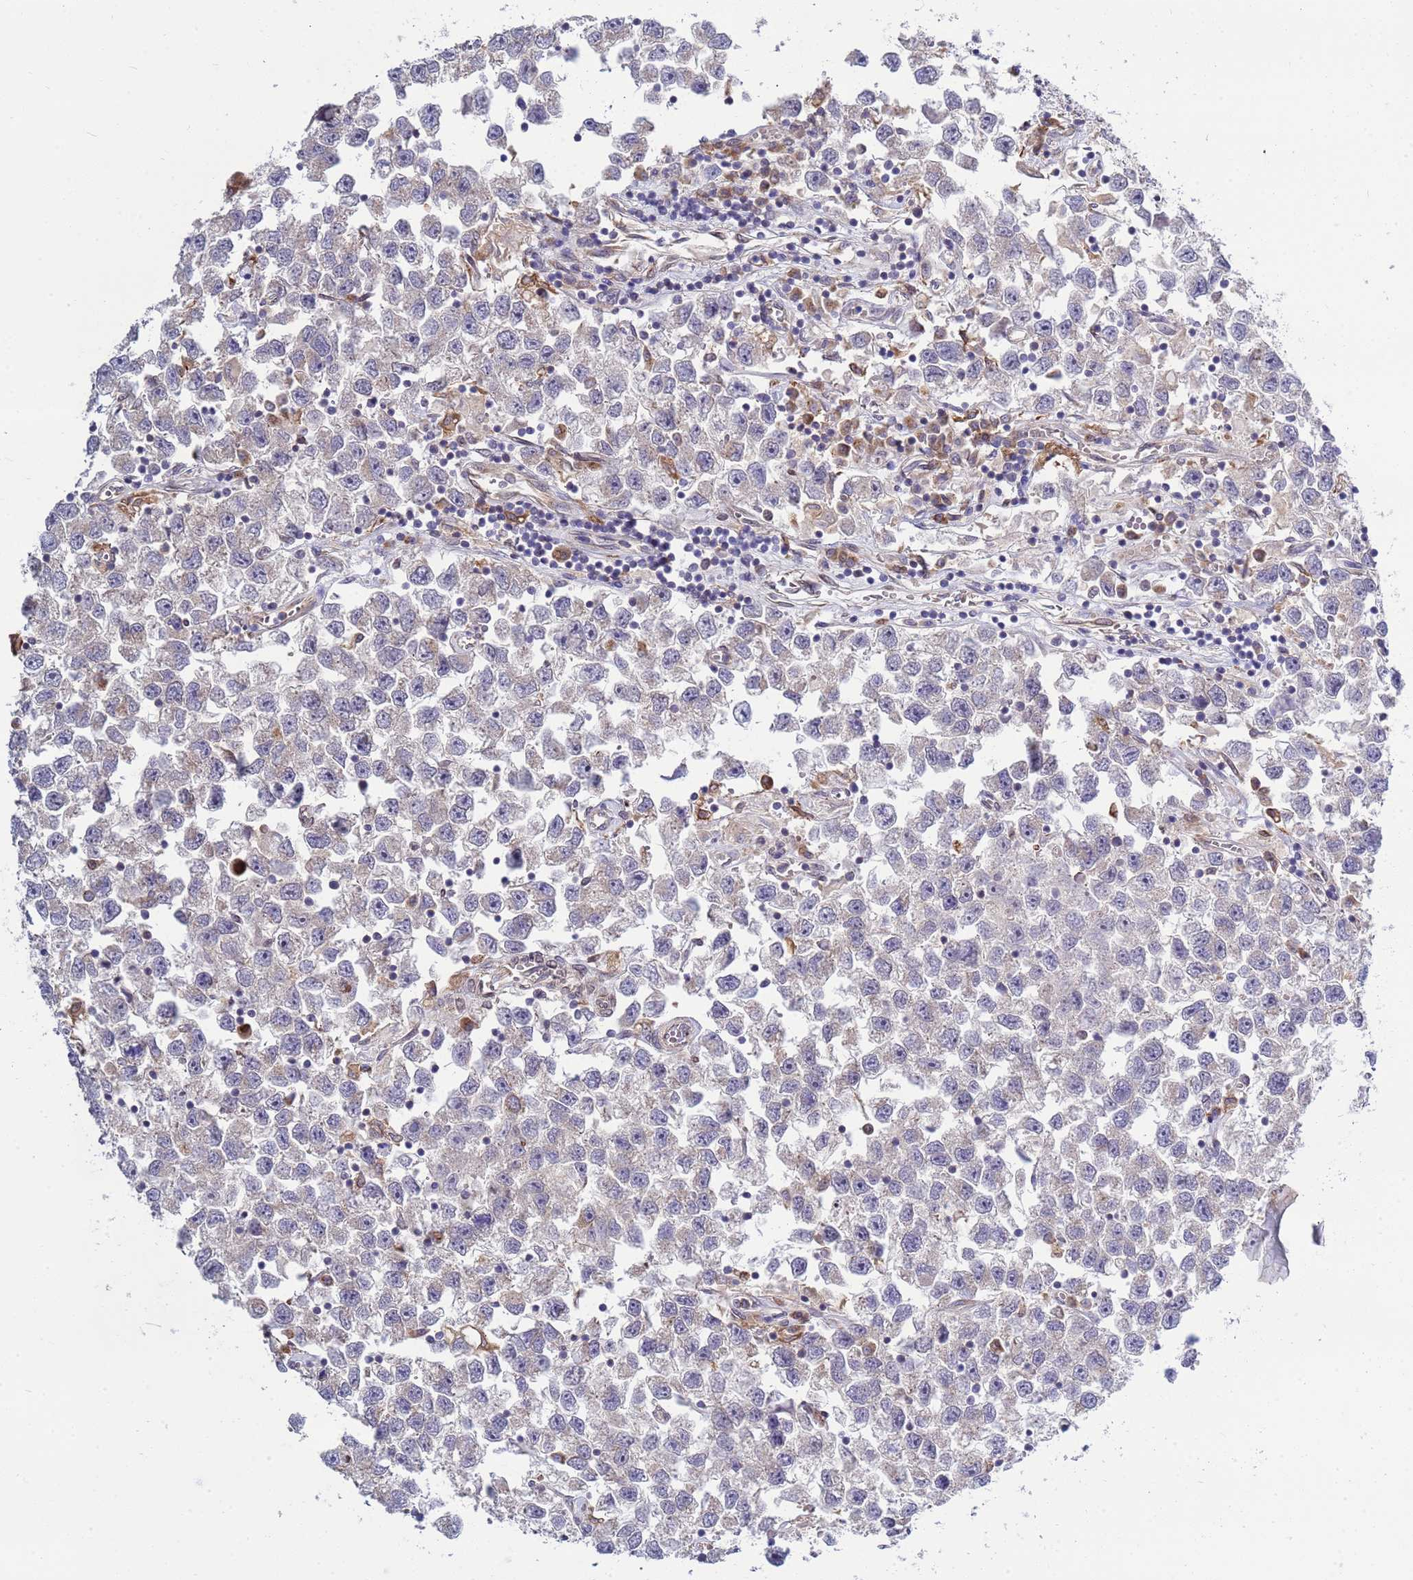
{"staining": {"intensity": "negative", "quantity": "none", "location": "none"}, "tissue": "testis cancer", "cell_type": "Tumor cells", "image_type": "cancer", "snomed": [{"axis": "morphology", "description": "Seminoma, NOS"}, {"axis": "topography", "description": "Testis"}], "caption": "Micrograph shows no protein expression in tumor cells of testis seminoma tissue.", "gene": "RAPGEF4", "patient": {"sex": "male", "age": 26}}